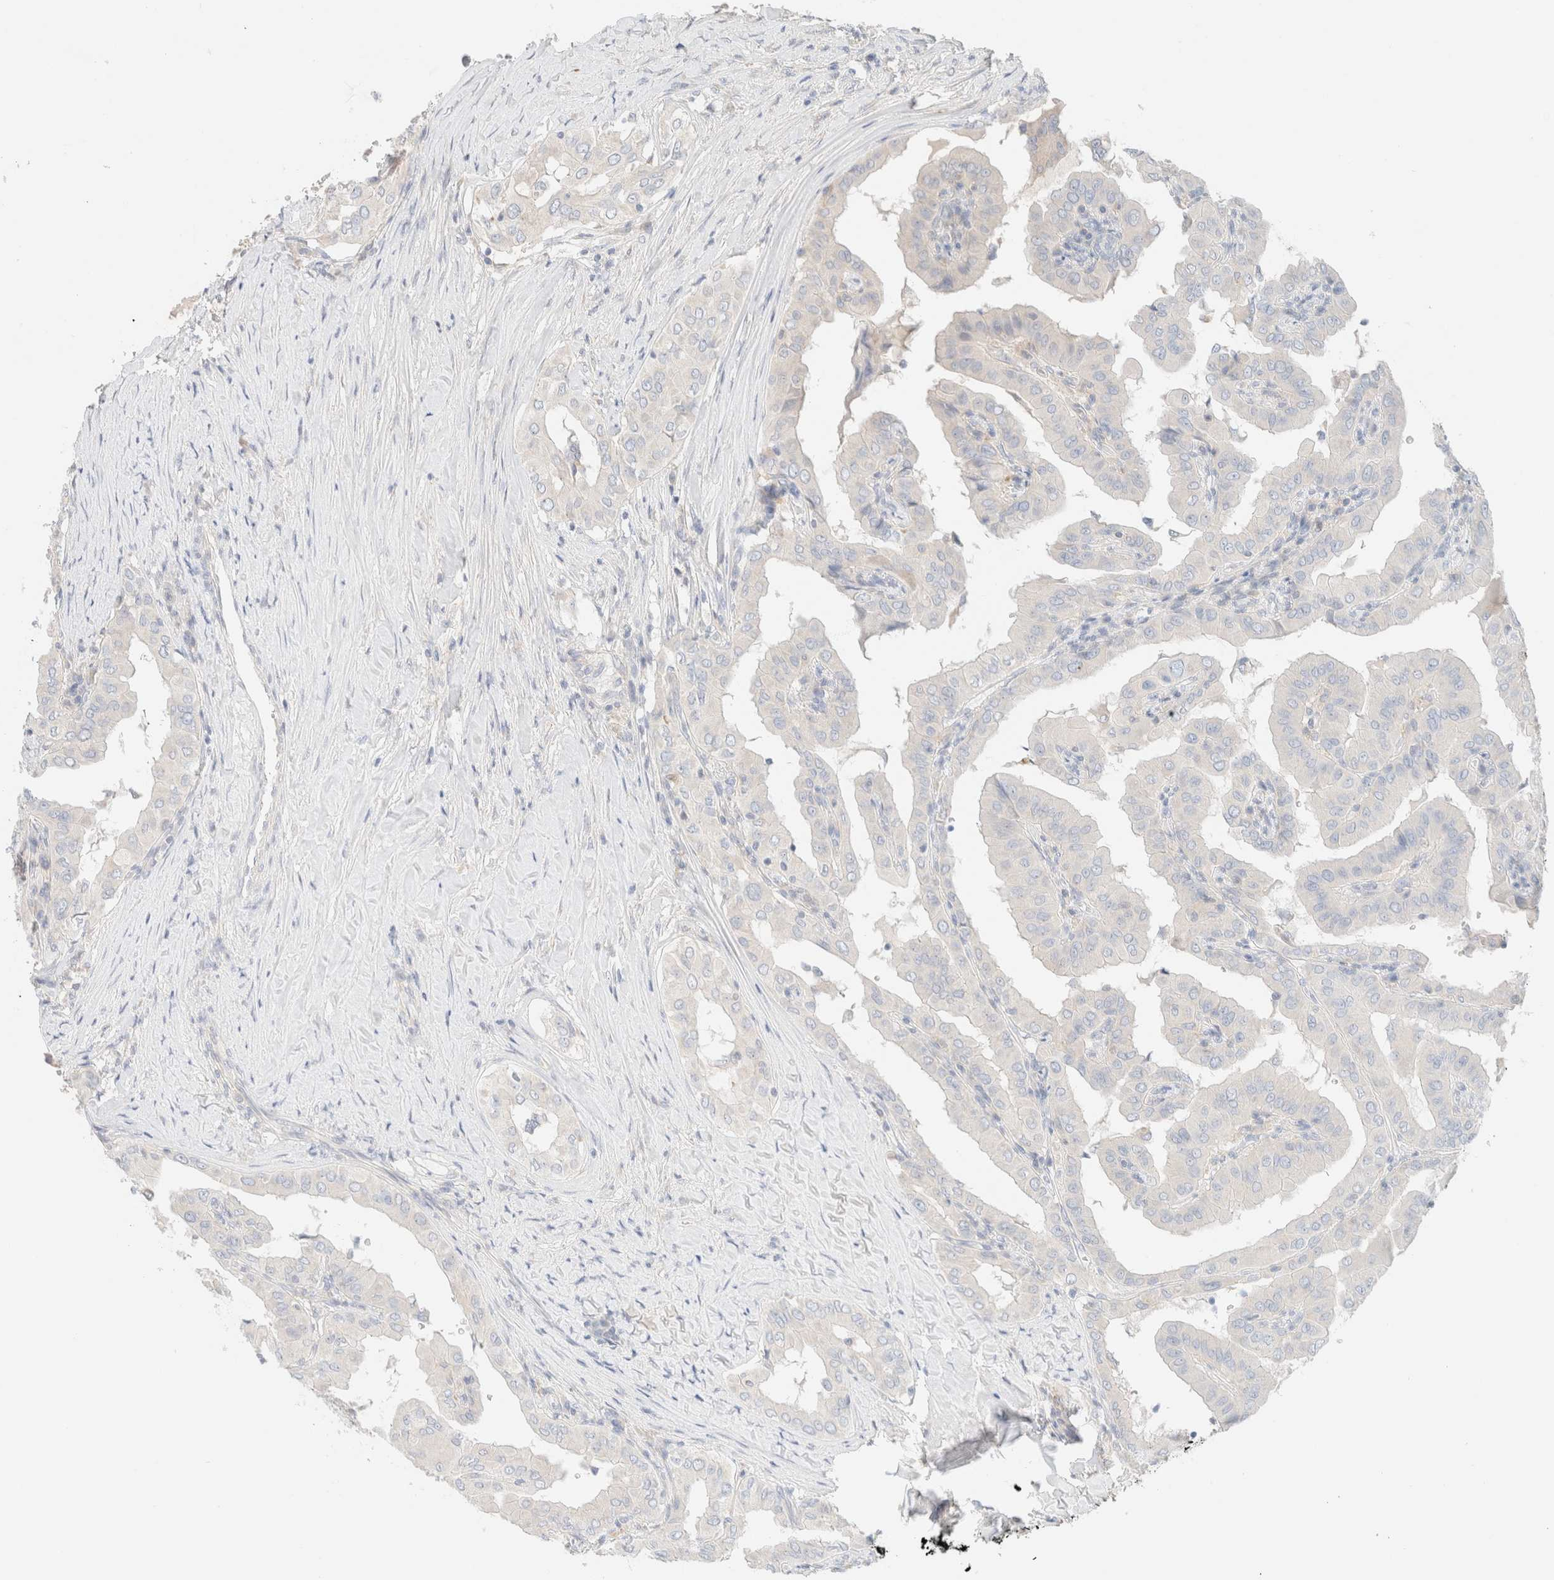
{"staining": {"intensity": "negative", "quantity": "none", "location": "none"}, "tissue": "thyroid cancer", "cell_type": "Tumor cells", "image_type": "cancer", "snomed": [{"axis": "morphology", "description": "Papillary adenocarcinoma, NOS"}, {"axis": "topography", "description": "Thyroid gland"}], "caption": "This is an immunohistochemistry micrograph of human thyroid papillary adenocarcinoma. There is no expression in tumor cells.", "gene": "SARM1", "patient": {"sex": "male", "age": 33}}